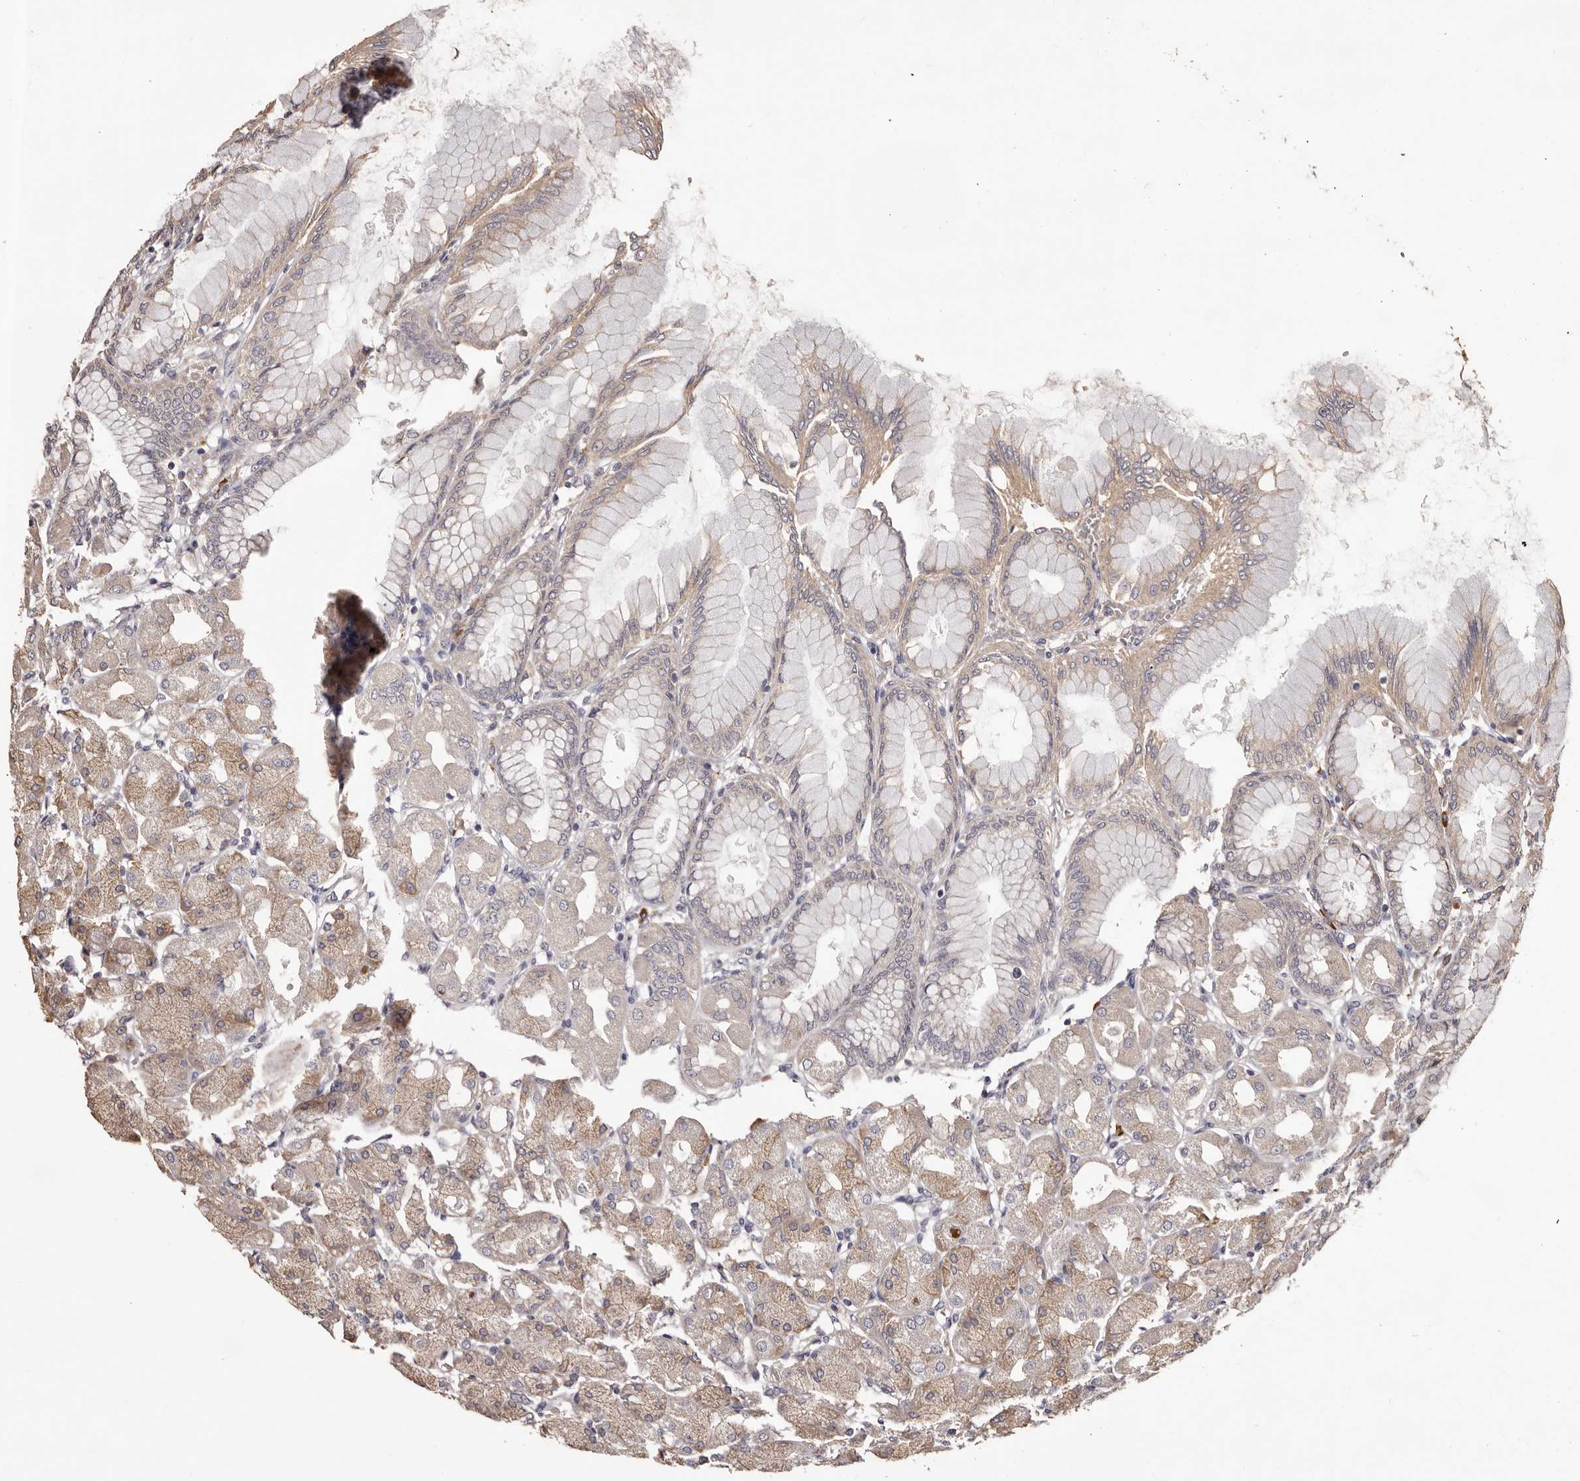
{"staining": {"intensity": "weak", "quantity": "25%-75%", "location": "cytoplasmic/membranous"}, "tissue": "stomach", "cell_type": "Glandular cells", "image_type": "normal", "snomed": [{"axis": "morphology", "description": "Normal tissue, NOS"}, {"axis": "topography", "description": "Stomach, upper"}], "caption": "Brown immunohistochemical staining in unremarkable human stomach demonstrates weak cytoplasmic/membranous positivity in approximately 25%-75% of glandular cells. (DAB (3,3'-diaminobenzidine) = brown stain, brightfield microscopy at high magnification).", "gene": "ETNK1", "patient": {"sex": "female", "age": 56}}